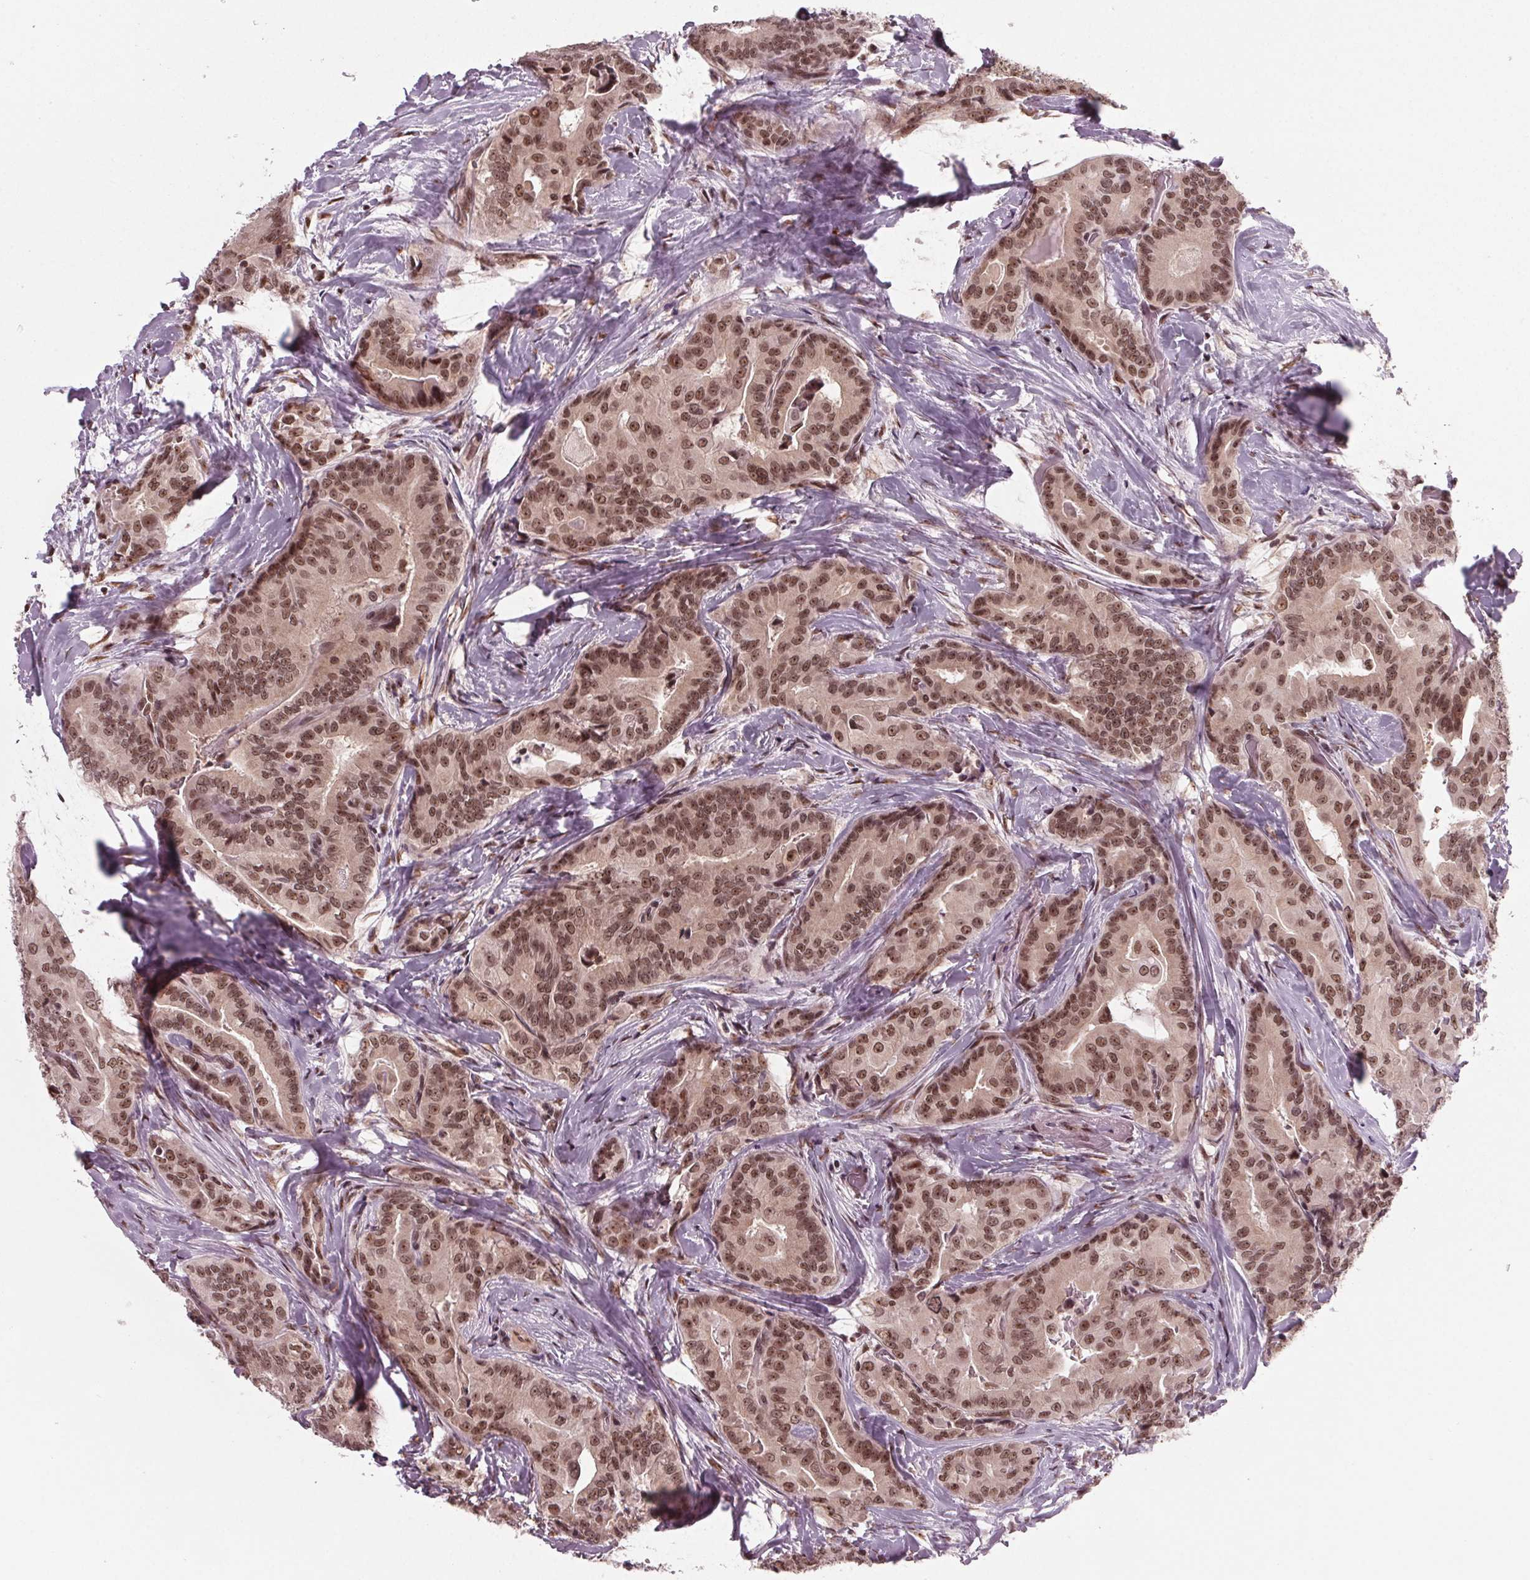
{"staining": {"intensity": "moderate", "quantity": ">75%", "location": "nuclear"}, "tissue": "thyroid cancer", "cell_type": "Tumor cells", "image_type": "cancer", "snomed": [{"axis": "morphology", "description": "Papillary adenocarcinoma, NOS"}, {"axis": "topography", "description": "Thyroid gland"}], "caption": "Tumor cells reveal medium levels of moderate nuclear expression in about >75% of cells in thyroid papillary adenocarcinoma.", "gene": "DDX41", "patient": {"sex": "male", "age": 61}}